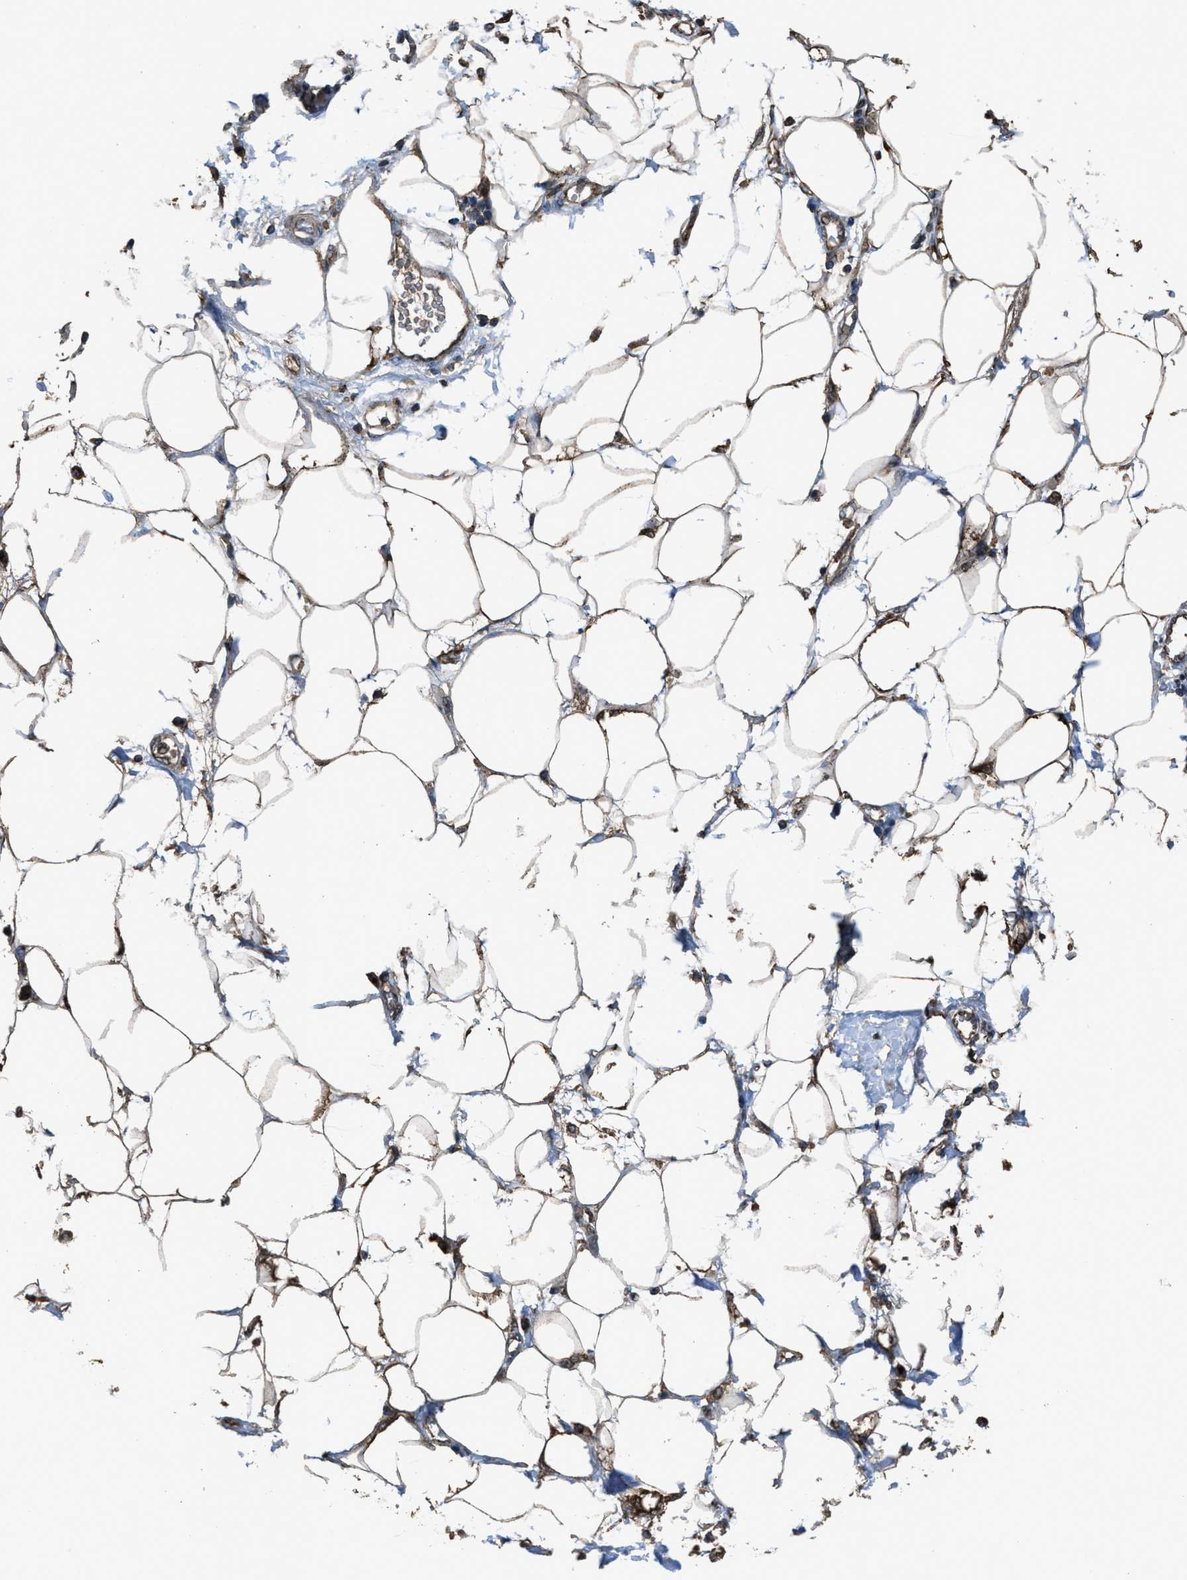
{"staining": {"intensity": "moderate", "quantity": ">75%", "location": "cytoplasmic/membranous"}, "tissue": "adipose tissue", "cell_type": "Adipocytes", "image_type": "normal", "snomed": [{"axis": "morphology", "description": "Normal tissue, NOS"}, {"axis": "morphology", "description": "Adenocarcinoma, NOS"}, {"axis": "topography", "description": "Duodenum"}, {"axis": "topography", "description": "Peripheral nerve tissue"}], "caption": "IHC image of unremarkable adipose tissue: adipose tissue stained using immunohistochemistry shows medium levels of moderate protein expression localized specifically in the cytoplasmic/membranous of adipocytes, appearing as a cytoplasmic/membranous brown color.", "gene": "SLC38A10", "patient": {"sex": "female", "age": 60}}